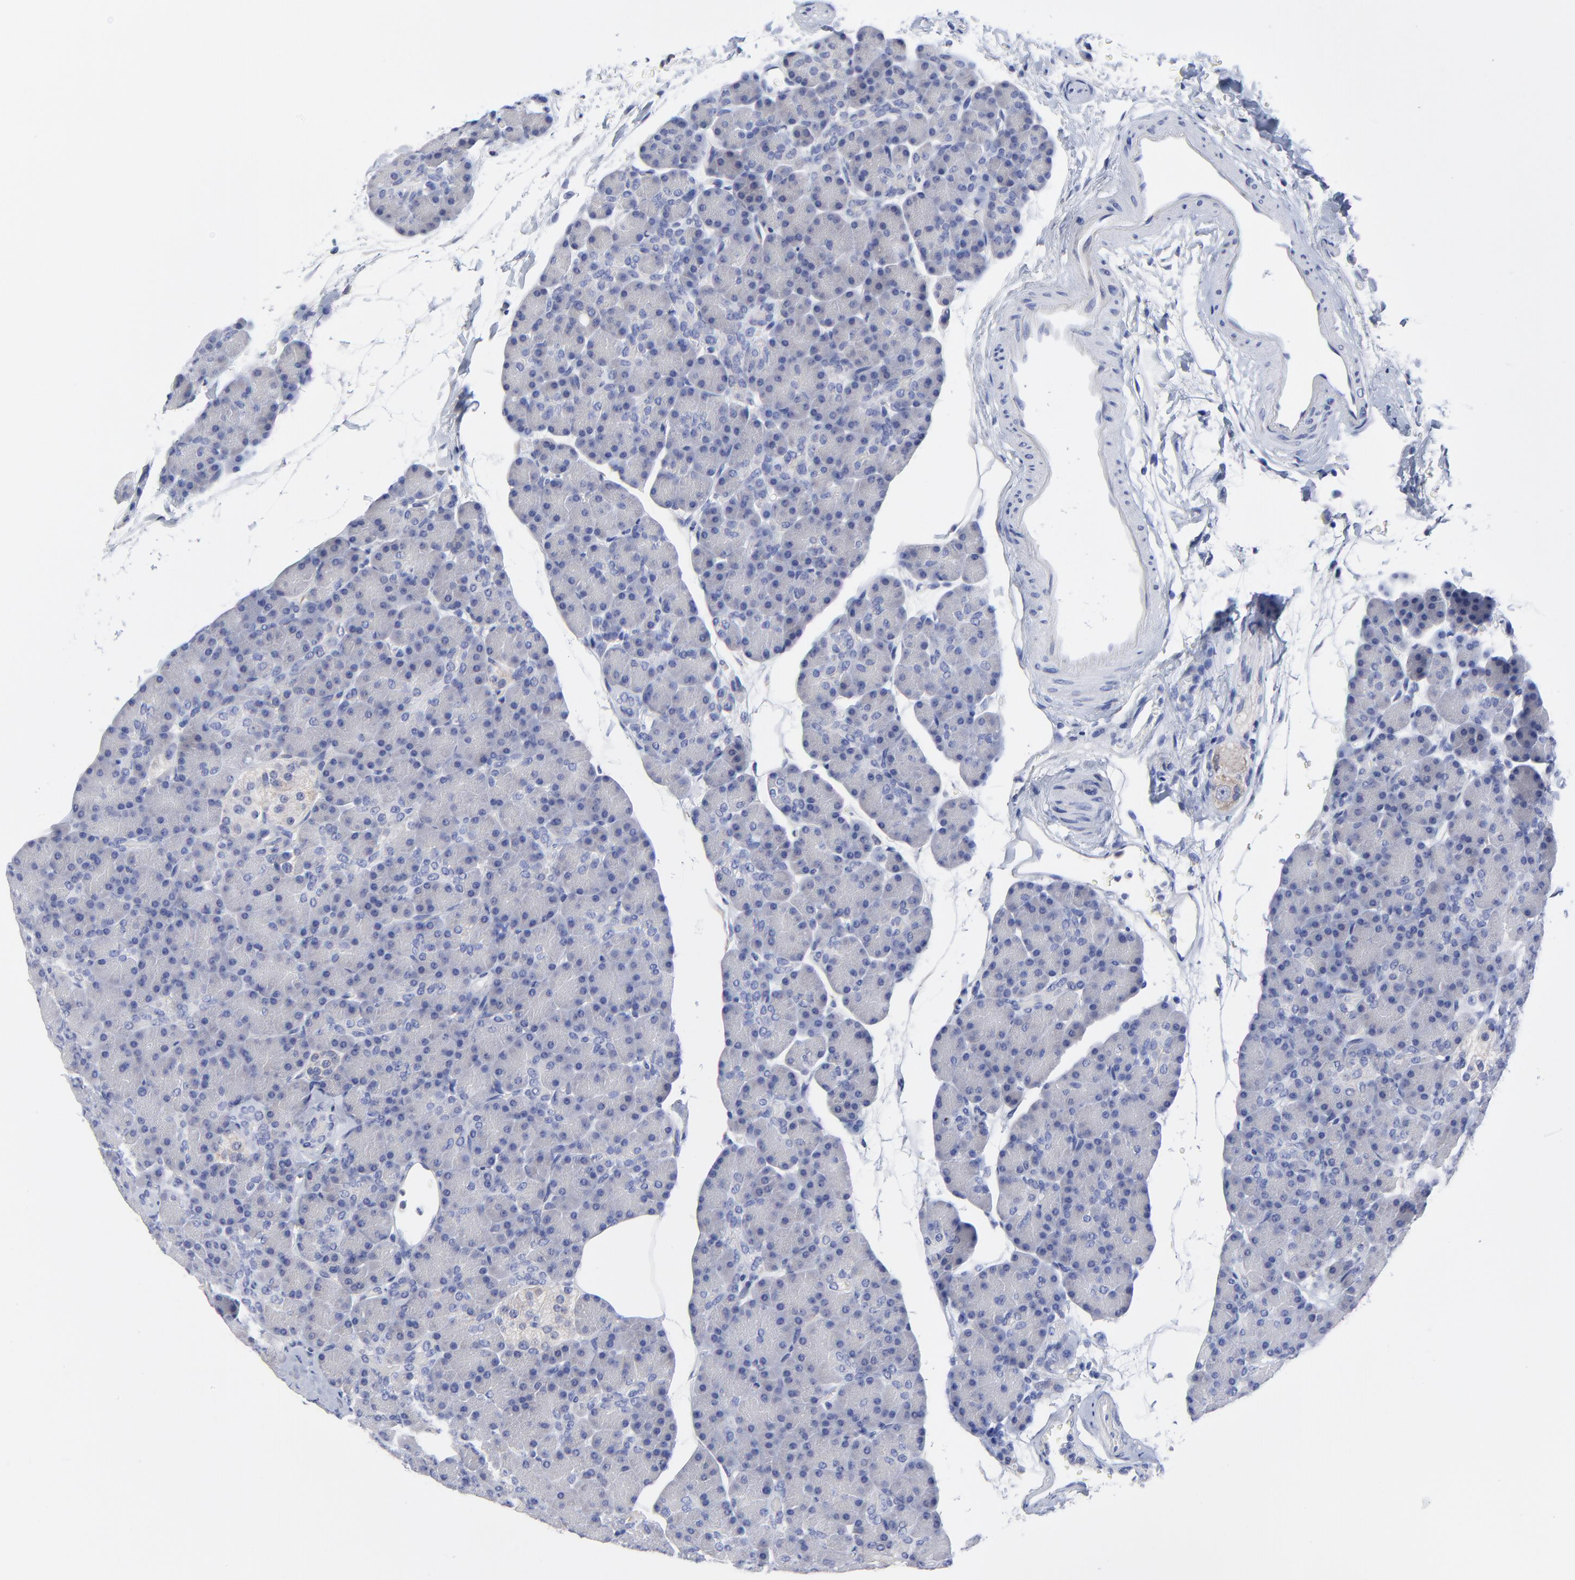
{"staining": {"intensity": "negative", "quantity": "none", "location": "none"}, "tissue": "pancreas", "cell_type": "Exocrine glandular cells", "image_type": "normal", "snomed": [{"axis": "morphology", "description": "Normal tissue, NOS"}, {"axis": "topography", "description": "Pancreas"}], "caption": "A high-resolution micrograph shows immunohistochemistry staining of normal pancreas, which demonstrates no significant expression in exocrine glandular cells.", "gene": "DUSP9", "patient": {"sex": "female", "age": 43}}